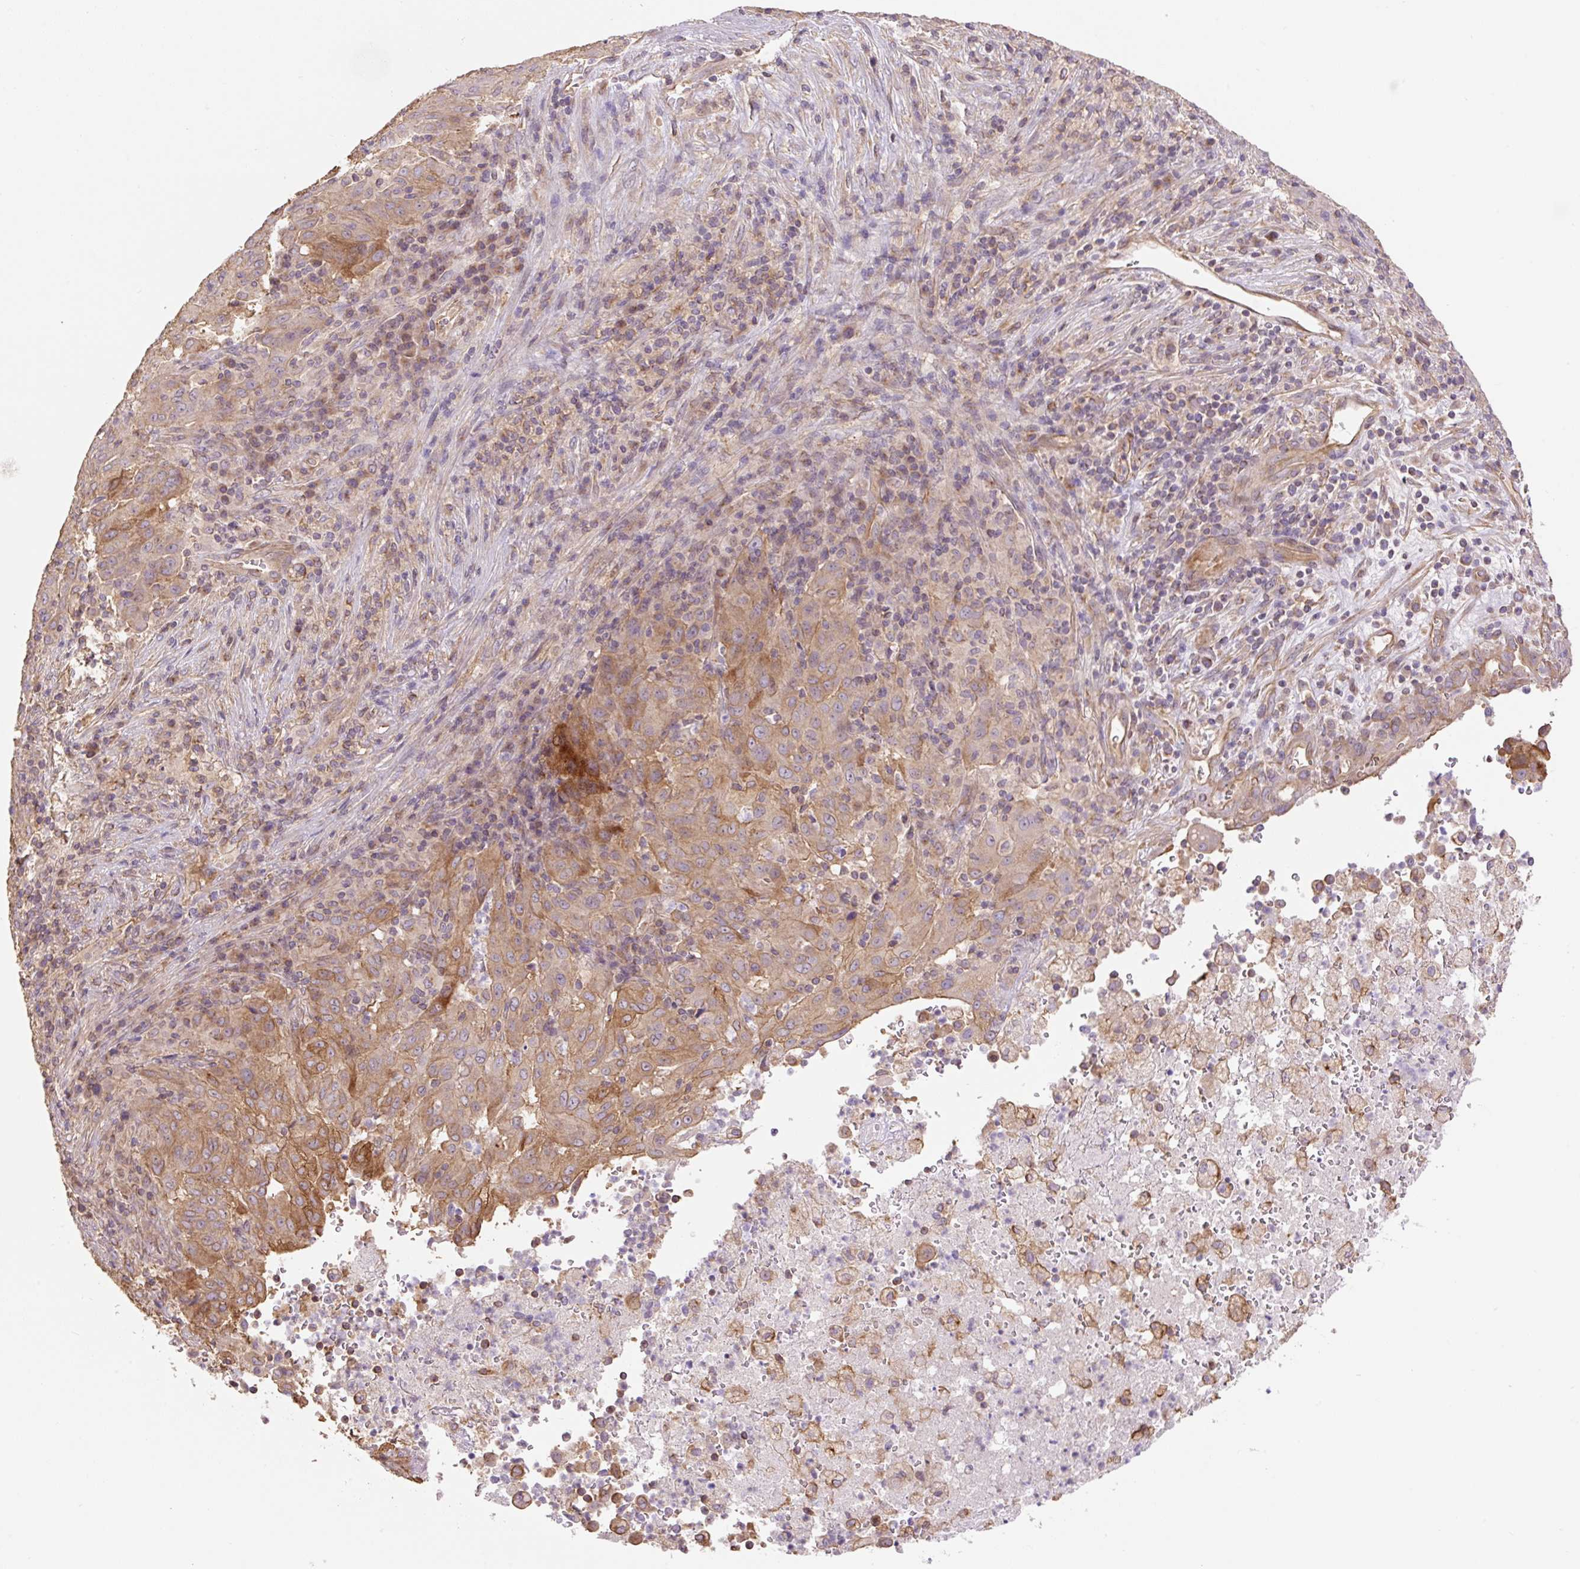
{"staining": {"intensity": "moderate", "quantity": "<25%", "location": "cytoplasmic/membranous"}, "tissue": "pancreatic cancer", "cell_type": "Tumor cells", "image_type": "cancer", "snomed": [{"axis": "morphology", "description": "Adenocarcinoma, NOS"}, {"axis": "topography", "description": "Pancreas"}], "caption": "Pancreatic adenocarcinoma was stained to show a protein in brown. There is low levels of moderate cytoplasmic/membranous expression in approximately <25% of tumor cells.", "gene": "COX8A", "patient": {"sex": "male", "age": 63}}